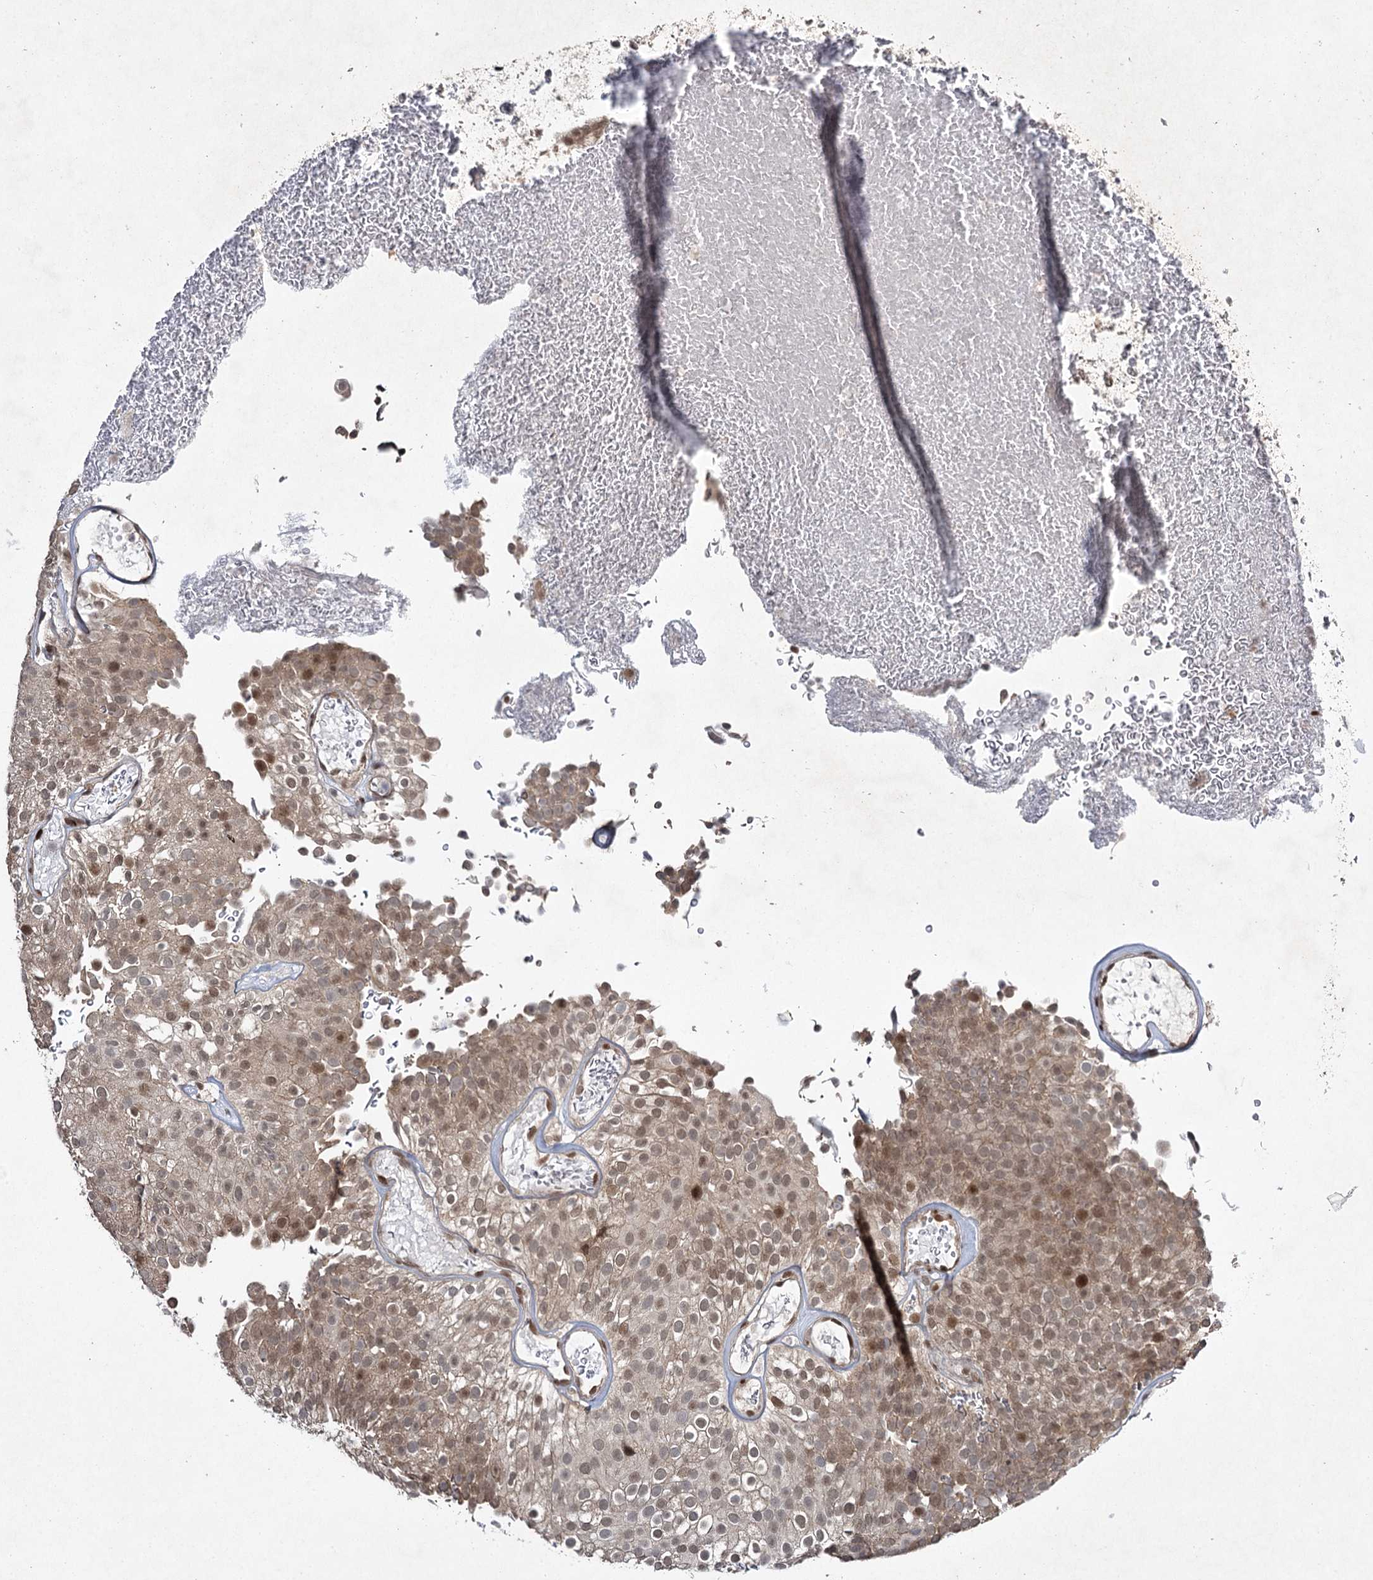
{"staining": {"intensity": "moderate", "quantity": ">75%", "location": "cytoplasmic/membranous,nuclear"}, "tissue": "urothelial cancer", "cell_type": "Tumor cells", "image_type": "cancer", "snomed": [{"axis": "morphology", "description": "Urothelial carcinoma, Low grade"}, {"axis": "topography", "description": "Urinary bladder"}], "caption": "Protein staining reveals moderate cytoplasmic/membranous and nuclear staining in approximately >75% of tumor cells in urothelial cancer. The staining was performed using DAB, with brown indicating positive protein expression. Nuclei are stained blue with hematoxylin.", "gene": "DCUN1D4", "patient": {"sex": "male", "age": 78}}